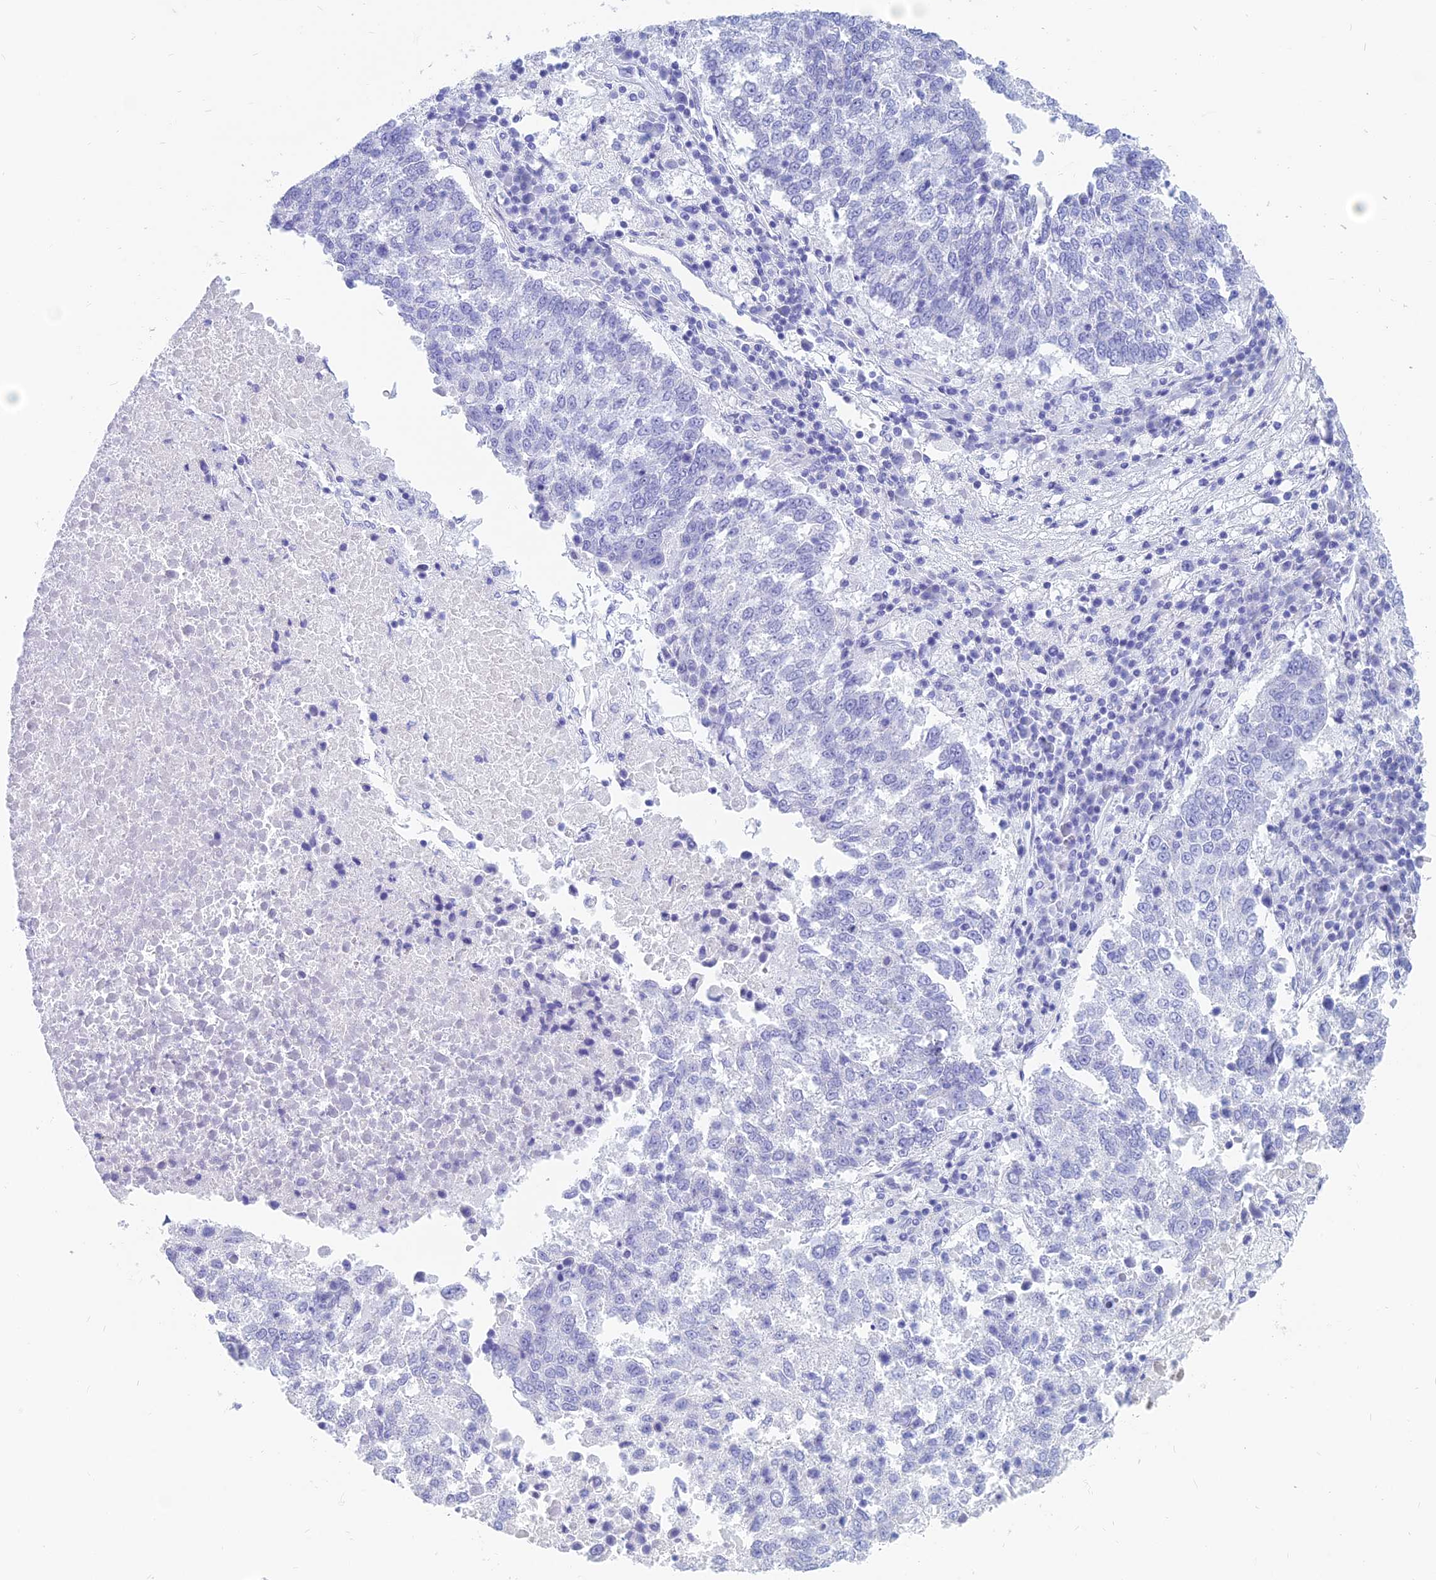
{"staining": {"intensity": "negative", "quantity": "none", "location": "none"}, "tissue": "lung cancer", "cell_type": "Tumor cells", "image_type": "cancer", "snomed": [{"axis": "morphology", "description": "Squamous cell carcinoma, NOS"}, {"axis": "topography", "description": "Lung"}], "caption": "Immunohistochemistry image of neoplastic tissue: lung cancer (squamous cell carcinoma) stained with DAB demonstrates no significant protein staining in tumor cells.", "gene": "CAPS", "patient": {"sex": "male", "age": 73}}